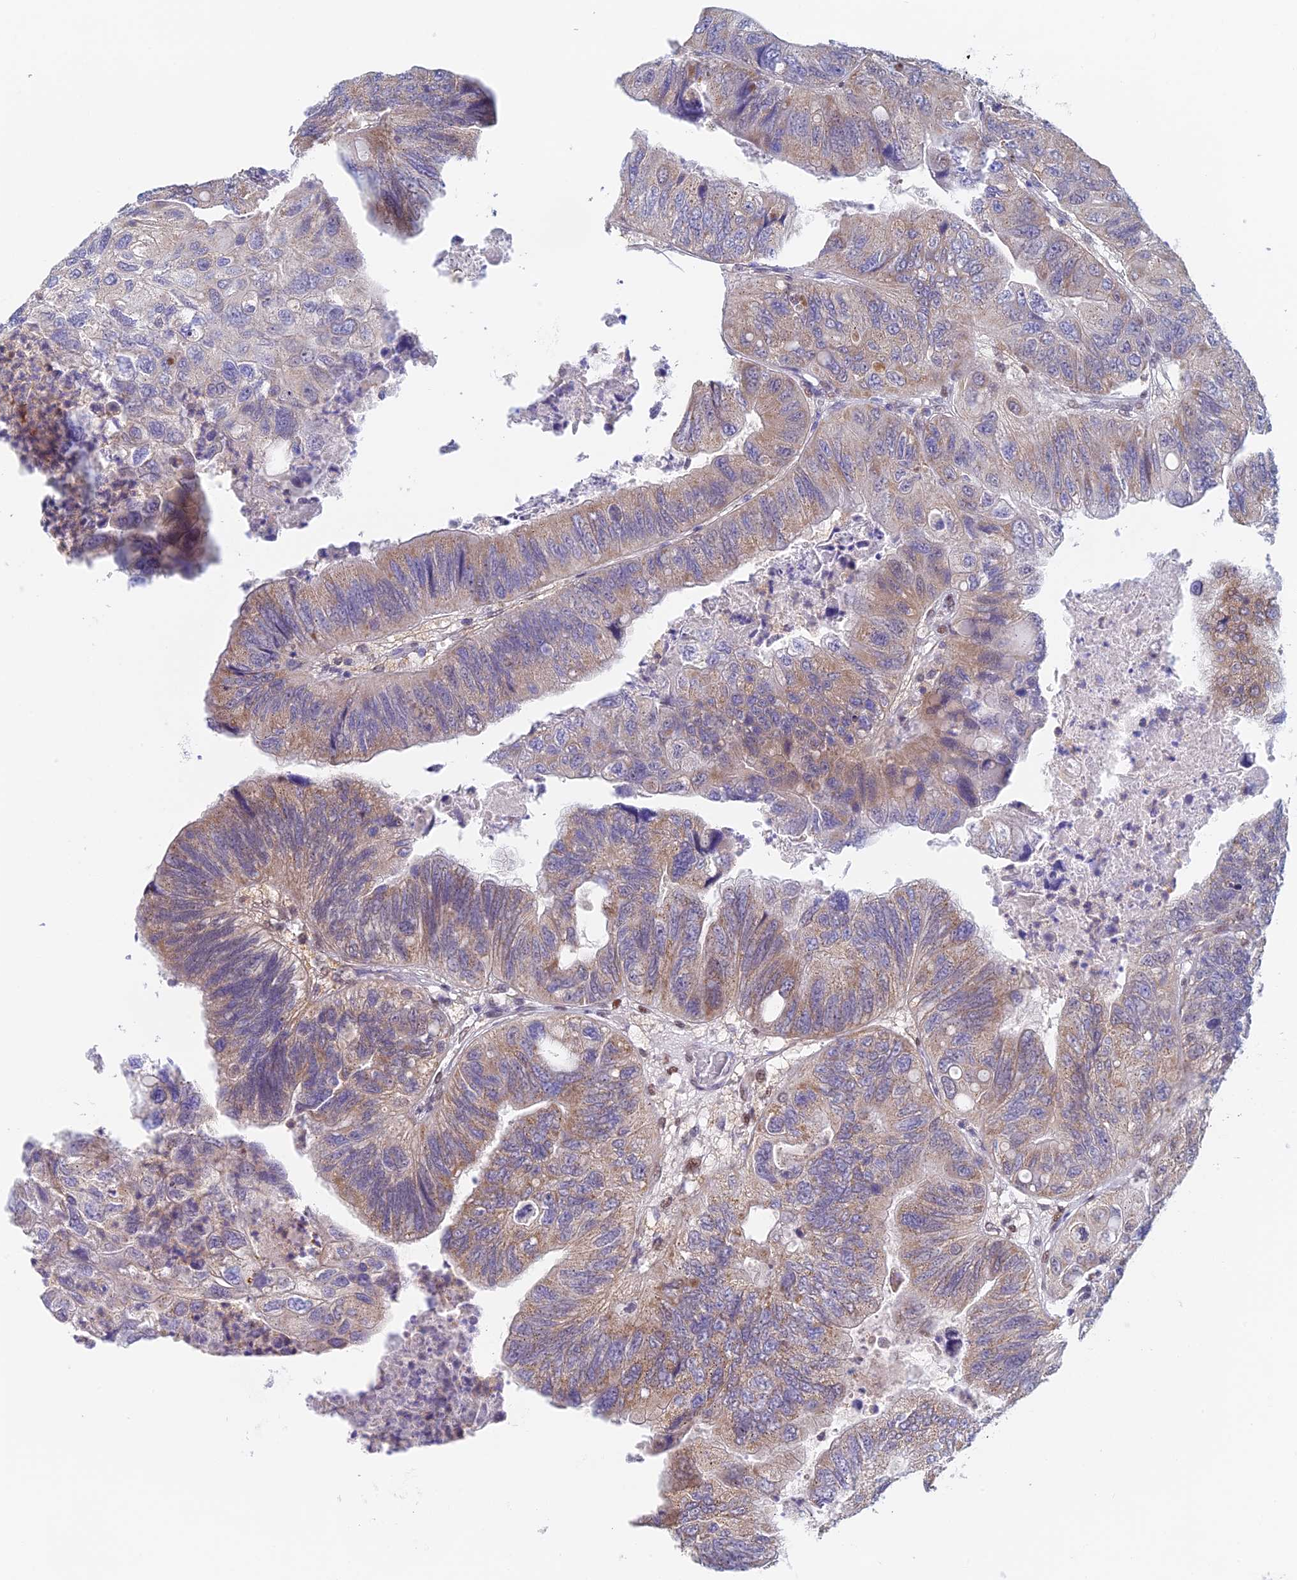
{"staining": {"intensity": "weak", "quantity": "25%-75%", "location": "cytoplasmic/membranous"}, "tissue": "colorectal cancer", "cell_type": "Tumor cells", "image_type": "cancer", "snomed": [{"axis": "morphology", "description": "Adenocarcinoma, NOS"}, {"axis": "topography", "description": "Rectum"}], "caption": "Immunohistochemical staining of colorectal cancer reveals weak cytoplasmic/membranous protein expression in about 25%-75% of tumor cells. (DAB IHC with brightfield microscopy, high magnification).", "gene": "MRPL17", "patient": {"sex": "male", "age": 63}}